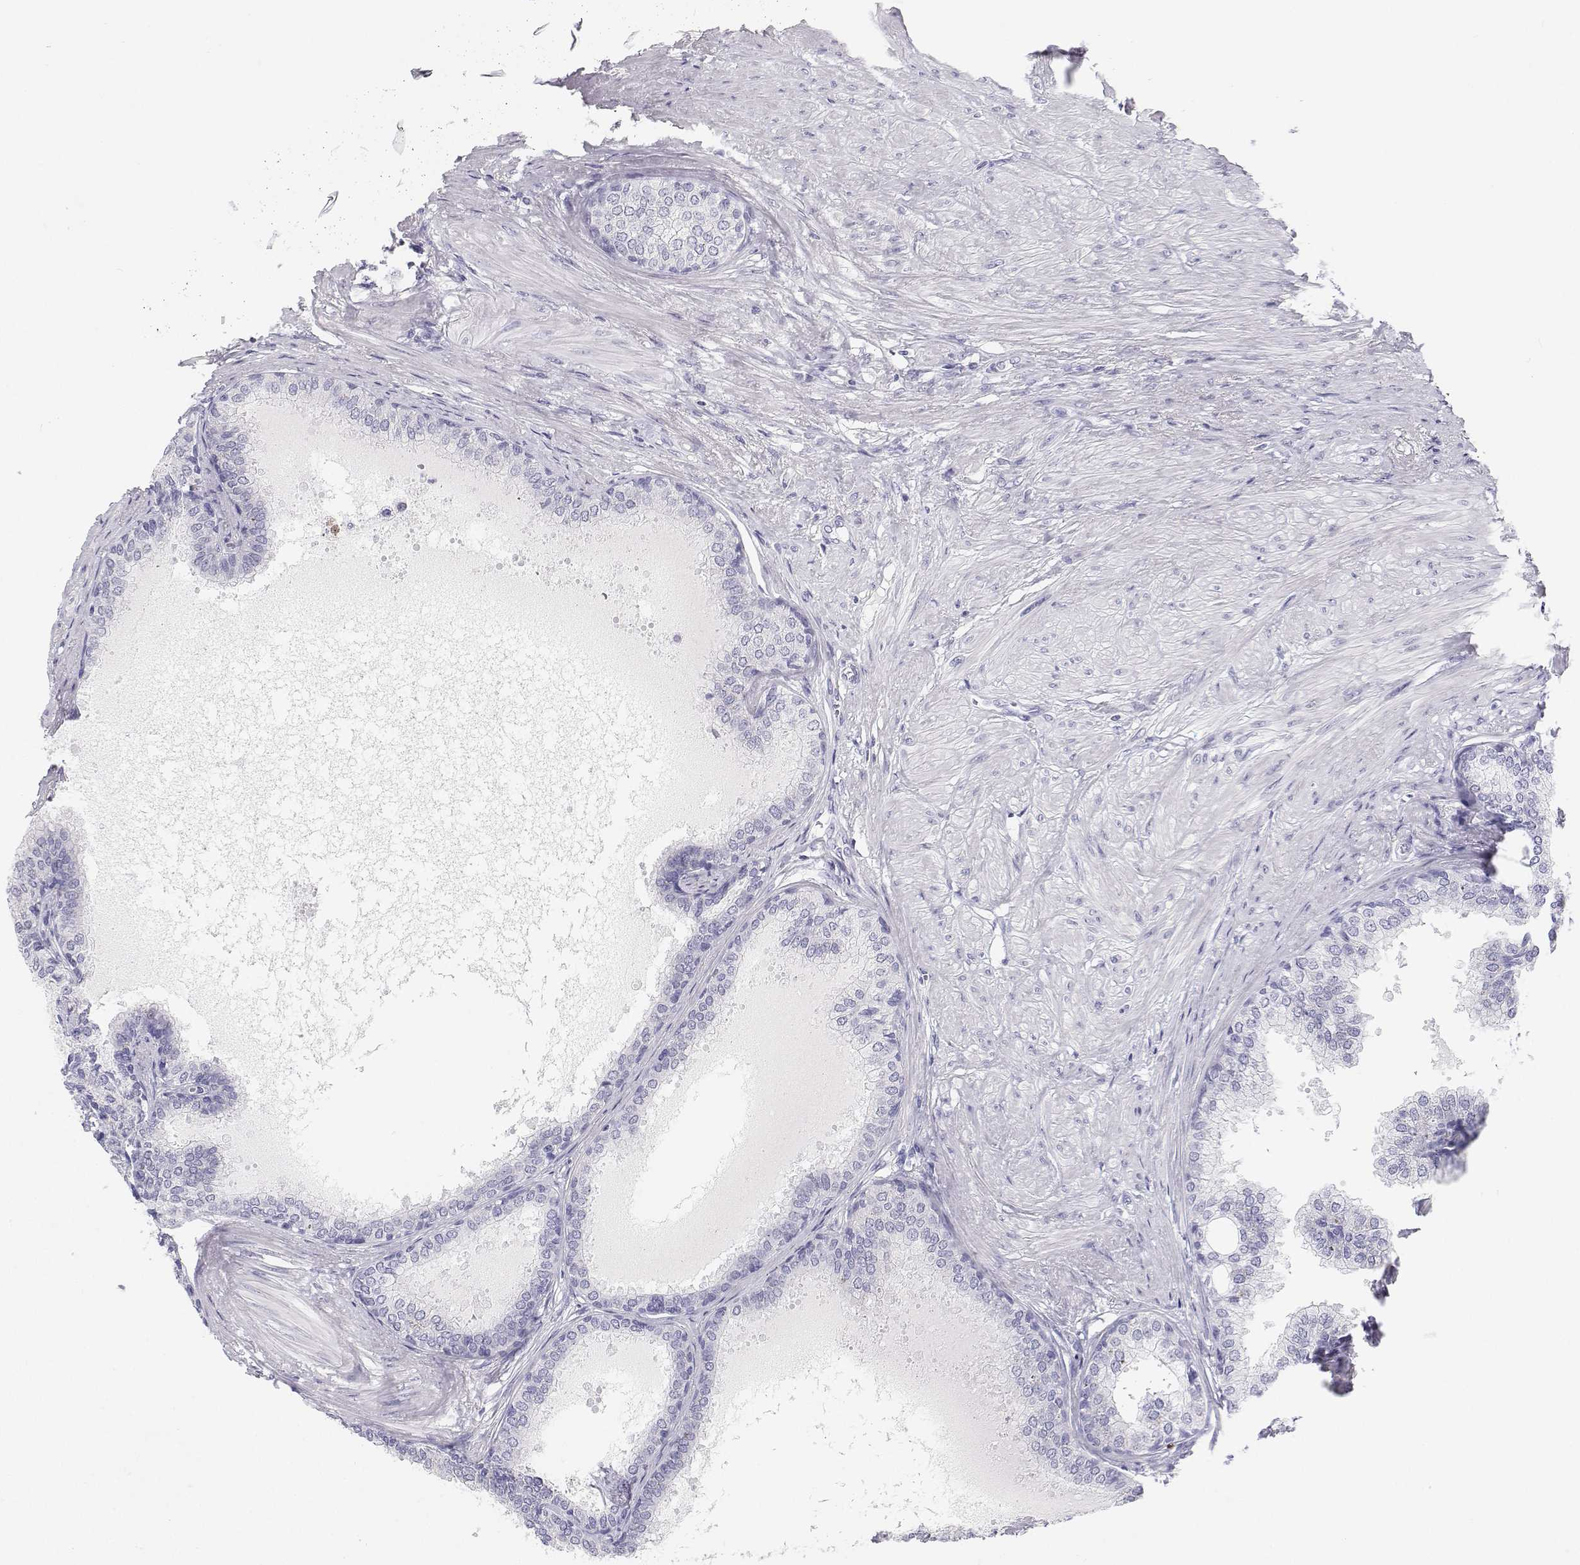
{"staining": {"intensity": "negative", "quantity": "none", "location": "none"}, "tissue": "prostate", "cell_type": "Glandular cells", "image_type": "normal", "snomed": [{"axis": "morphology", "description": "Normal tissue, NOS"}, {"axis": "topography", "description": "Prostate"}, {"axis": "topography", "description": "Peripheral nerve tissue"}], "caption": "A photomicrograph of prostate stained for a protein reveals no brown staining in glandular cells.", "gene": "BHMT", "patient": {"sex": "male", "age": 55}}